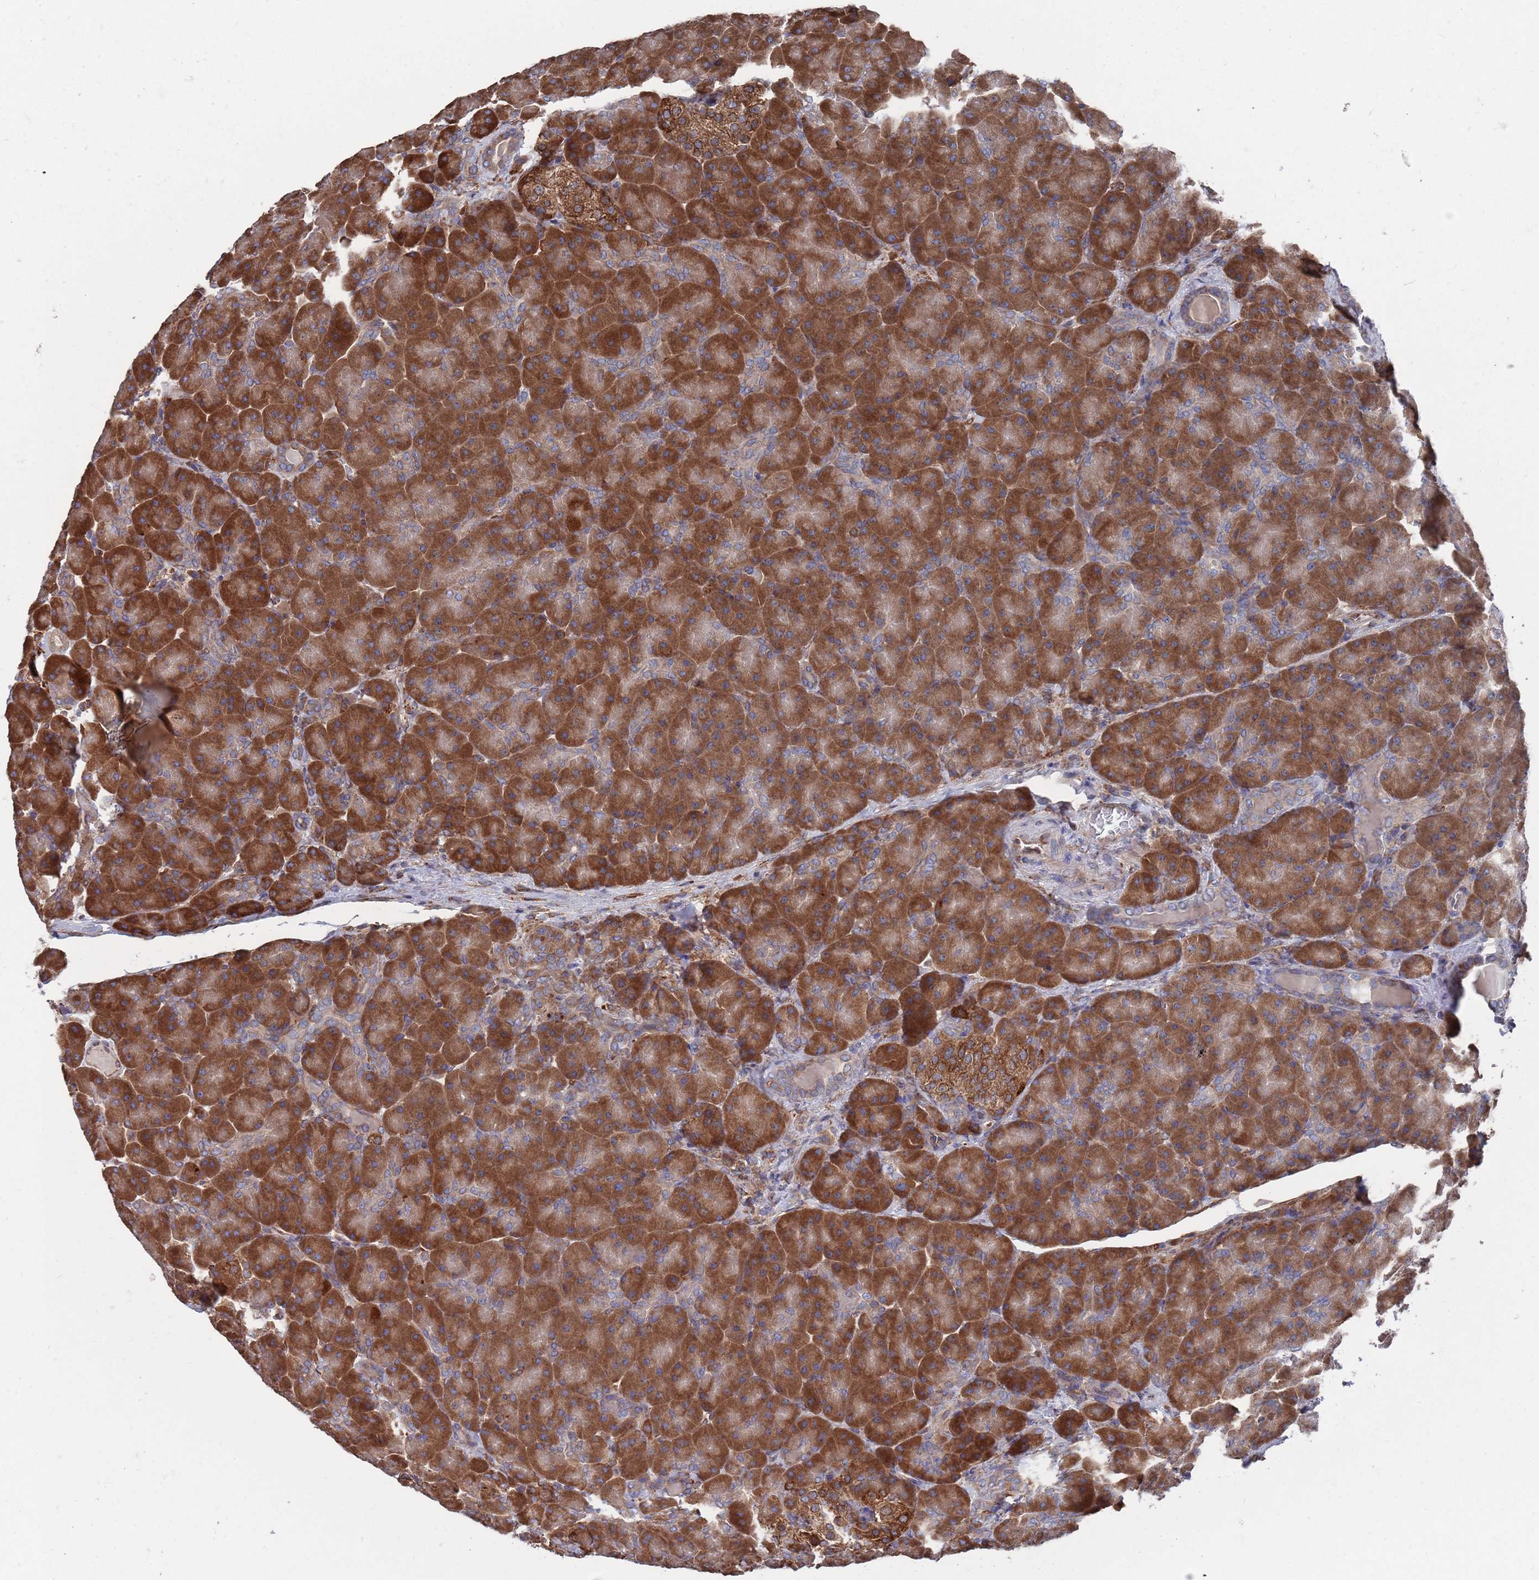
{"staining": {"intensity": "strong", "quantity": ">75%", "location": "cytoplasmic/membranous"}, "tissue": "pancreas", "cell_type": "Exocrine glandular cells", "image_type": "normal", "snomed": [{"axis": "morphology", "description": "Normal tissue, NOS"}, {"axis": "topography", "description": "Pancreas"}], "caption": "Immunohistochemical staining of normal human pancreas shows high levels of strong cytoplasmic/membranous positivity in about >75% of exocrine glandular cells.", "gene": "GID8", "patient": {"sex": "male", "age": 66}}